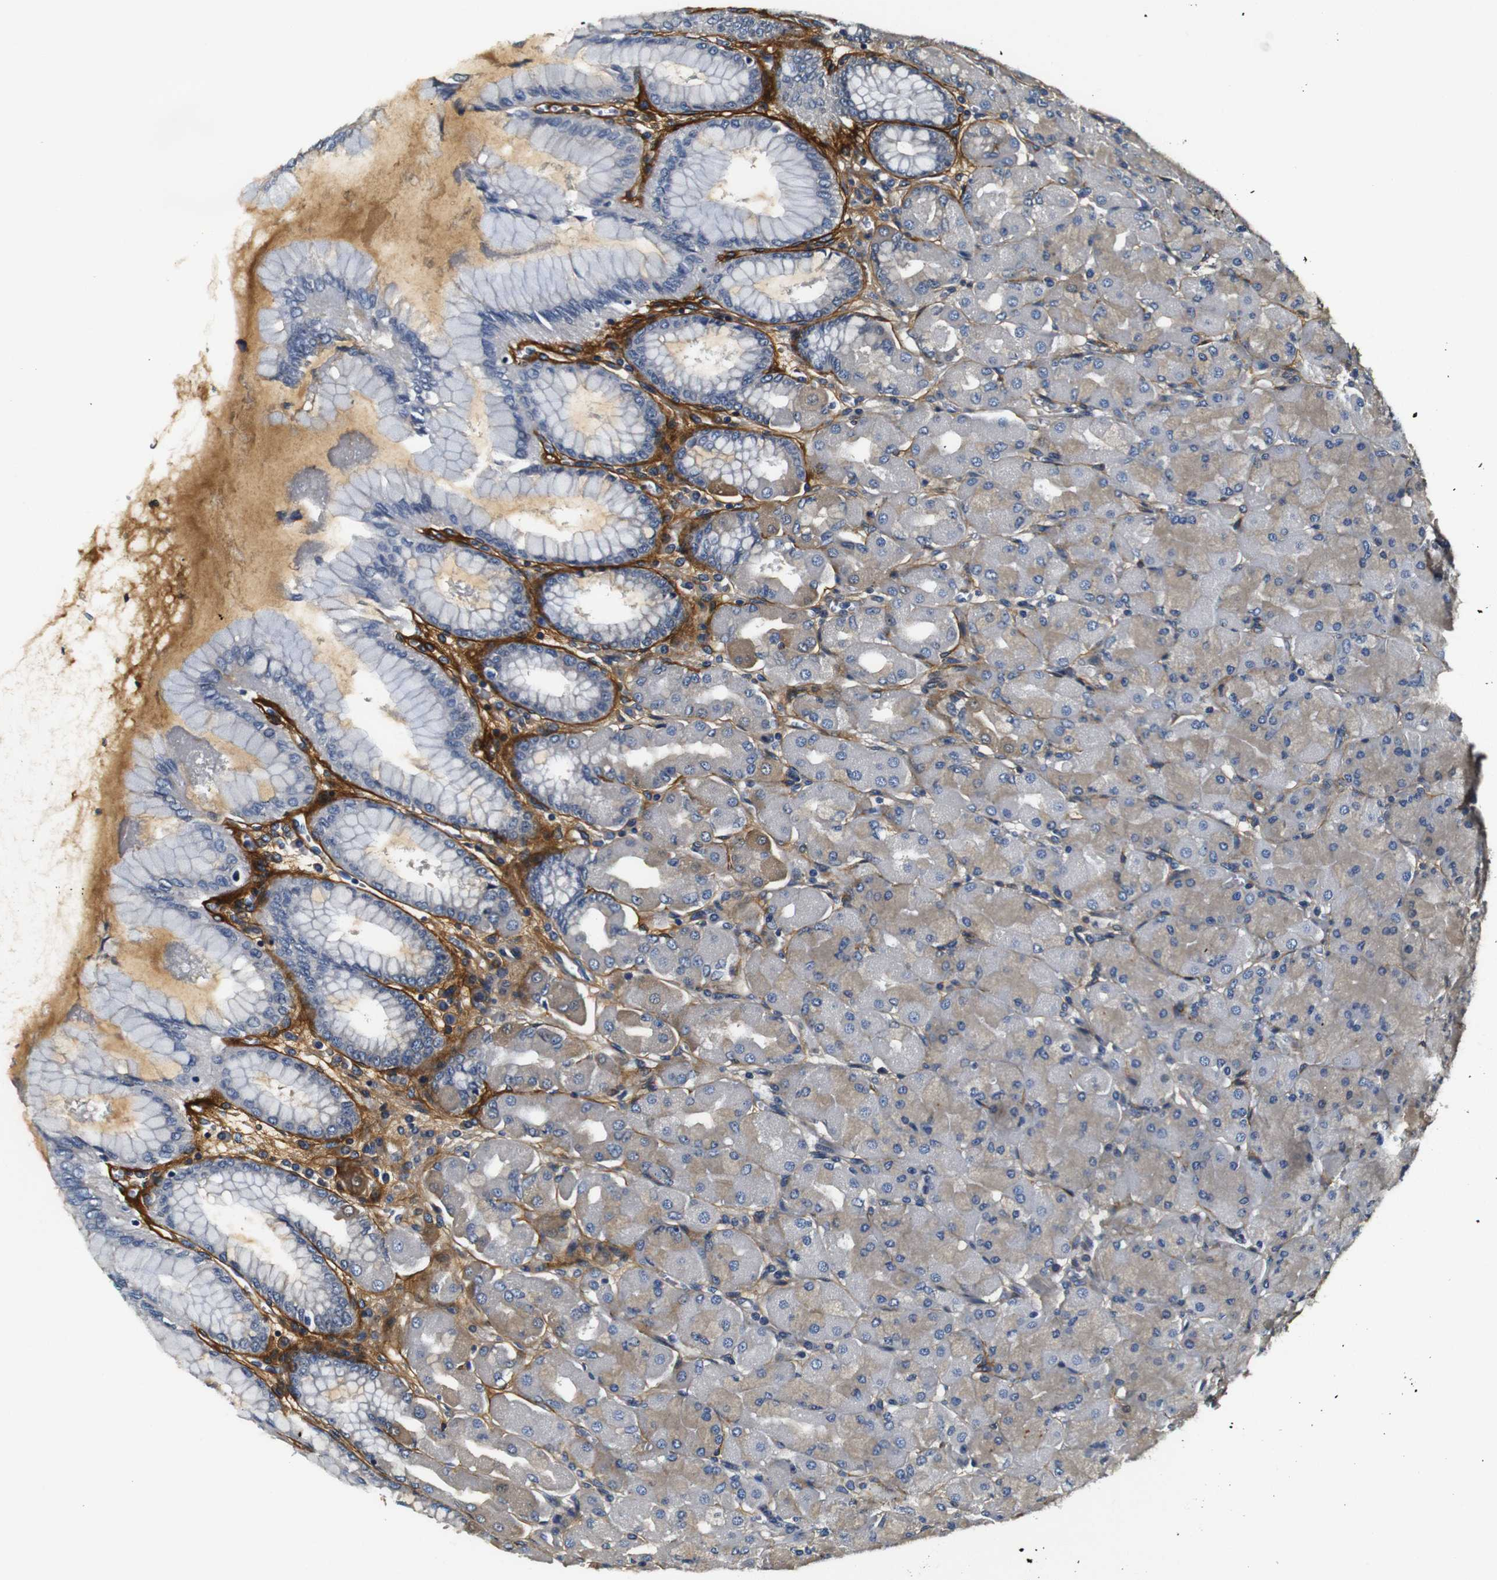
{"staining": {"intensity": "weak", "quantity": "<25%", "location": "cytoplasmic/membranous"}, "tissue": "stomach", "cell_type": "Glandular cells", "image_type": "normal", "snomed": [{"axis": "morphology", "description": "Normal tissue, NOS"}, {"axis": "topography", "description": "Stomach, upper"}], "caption": "Normal stomach was stained to show a protein in brown. There is no significant staining in glandular cells. (Stains: DAB immunohistochemistry with hematoxylin counter stain, Microscopy: brightfield microscopy at high magnification).", "gene": "COL1A1", "patient": {"sex": "female", "age": 56}}